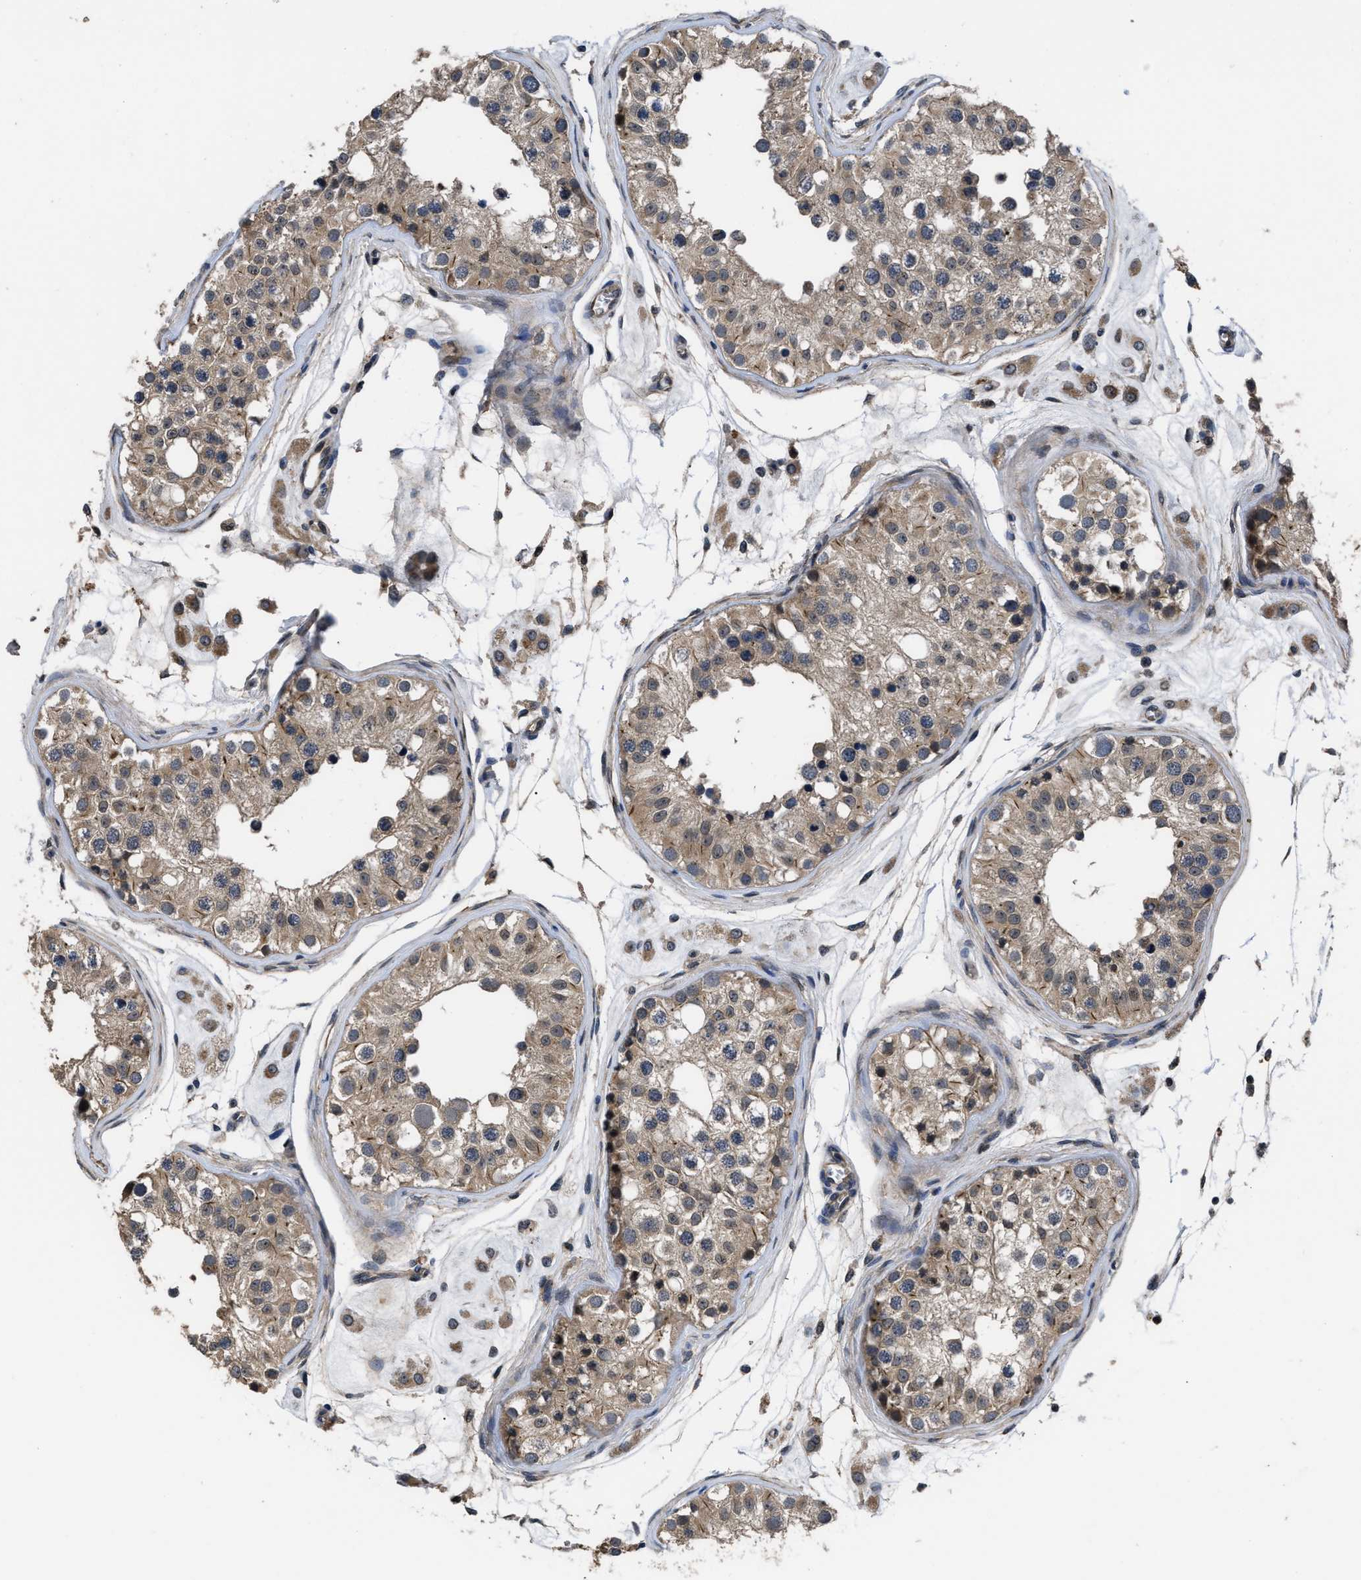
{"staining": {"intensity": "moderate", "quantity": ">75%", "location": "cytoplasmic/membranous"}, "tissue": "testis", "cell_type": "Cells in seminiferous ducts", "image_type": "normal", "snomed": [{"axis": "morphology", "description": "Normal tissue, NOS"}, {"axis": "morphology", "description": "Adenocarcinoma, metastatic, NOS"}, {"axis": "topography", "description": "Testis"}], "caption": "The histopathology image displays immunohistochemical staining of benign testis. There is moderate cytoplasmic/membranous positivity is seen in about >75% of cells in seminiferous ducts.", "gene": "DNAJC14", "patient": {"sex": "male", "age": 26}}